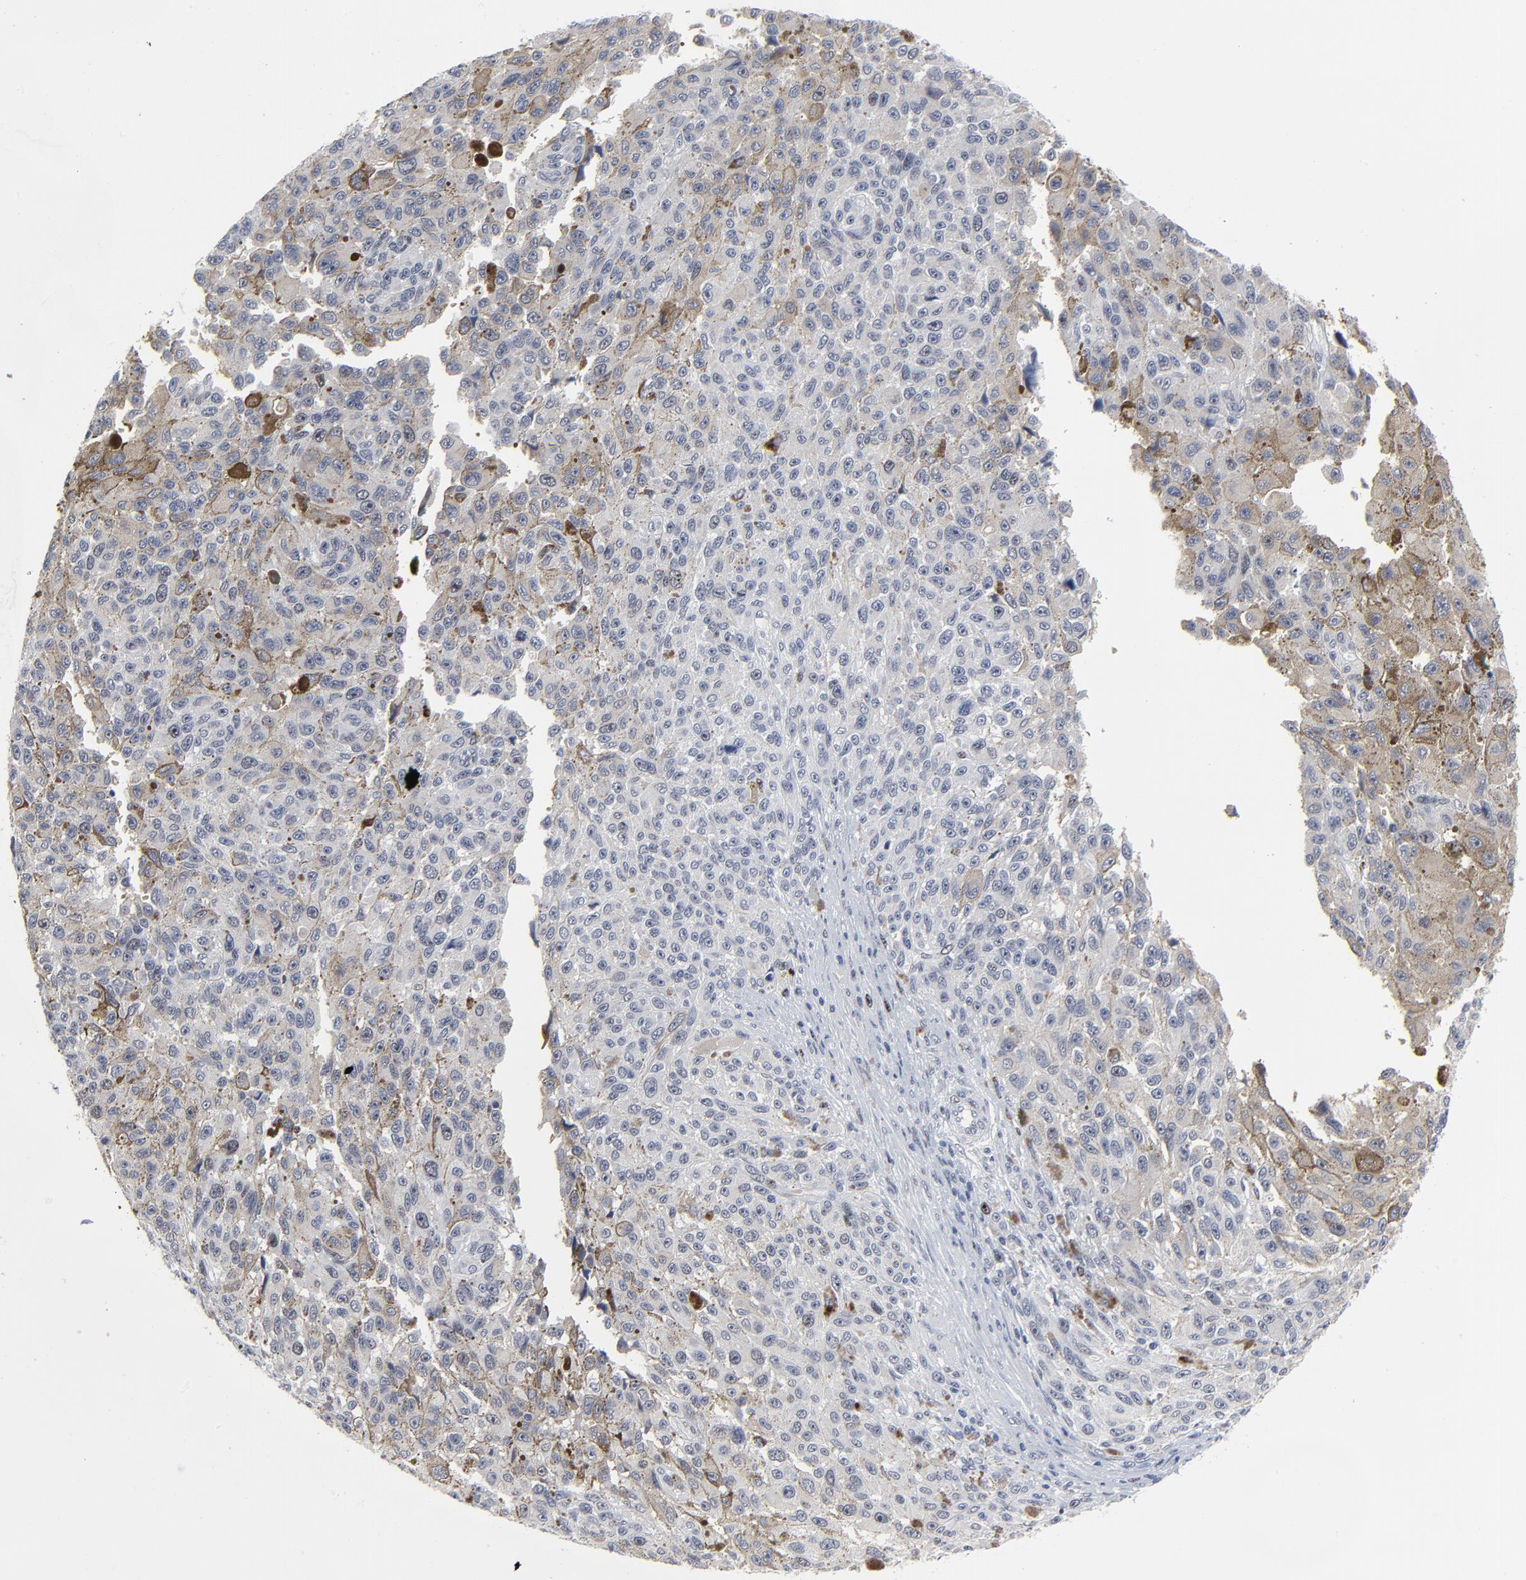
{"staining": {"intensity": "weak", "quantity": "<25%", "location": "cytoplasmic/membranous,nuclear"}, "tissue": "melanoma", "cell_type": "Tumor cells", "image_type": "cancer", "snomed": [{"axis": "morphology", "description": "Malignant melanoma, NOS"}, {"axis": "topography", "description": "Skin"}], "caption": "The histopathology image displays no staining of tumor cells in malignant melanoma.", "gene": "ZNF589", "patient": {"sex": "male", "age": 81}}